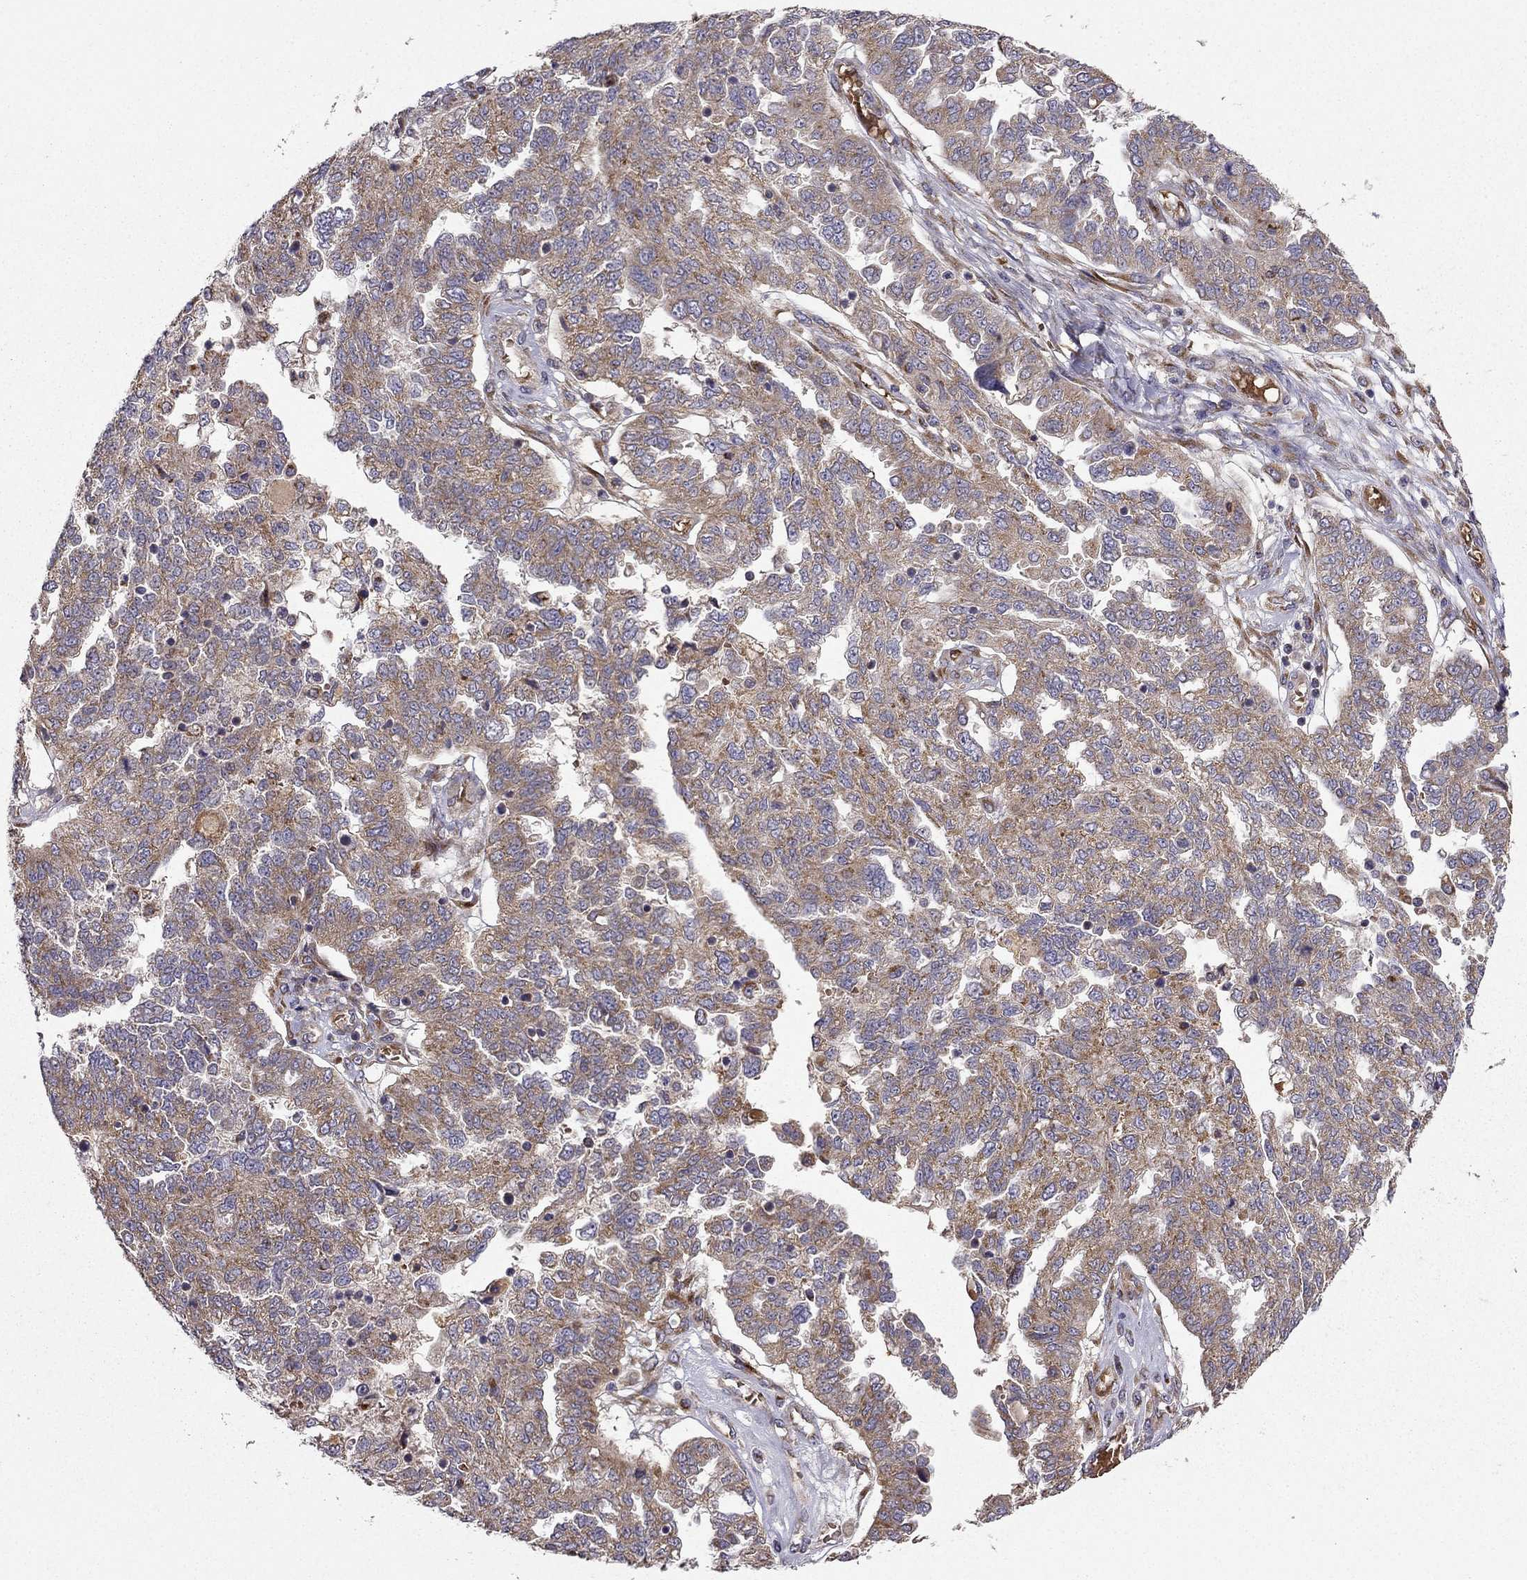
{"staining": {"intensity": "moderate", "quantity": ">75%", "location": "cytoplasmic/membranous"}, "tissue": "ovarian cancer", "cell_type": "Tumor cells", "image_type": "cancer", "snomed": [{"axis": "morphology", "description": "Cystadenocarcinoma, serous, NOS"}, {"axis": "topography", "description": "Ovary"}], "caption": "IHC of ovarian cancer (serous cystadenocarcinoma) displays medium levels of moderate cytoplasmic/membranous expression in about >75% of tumor cells.", "gene": "B4GALT7", "patient": {"sex": "female", "age": 67}}